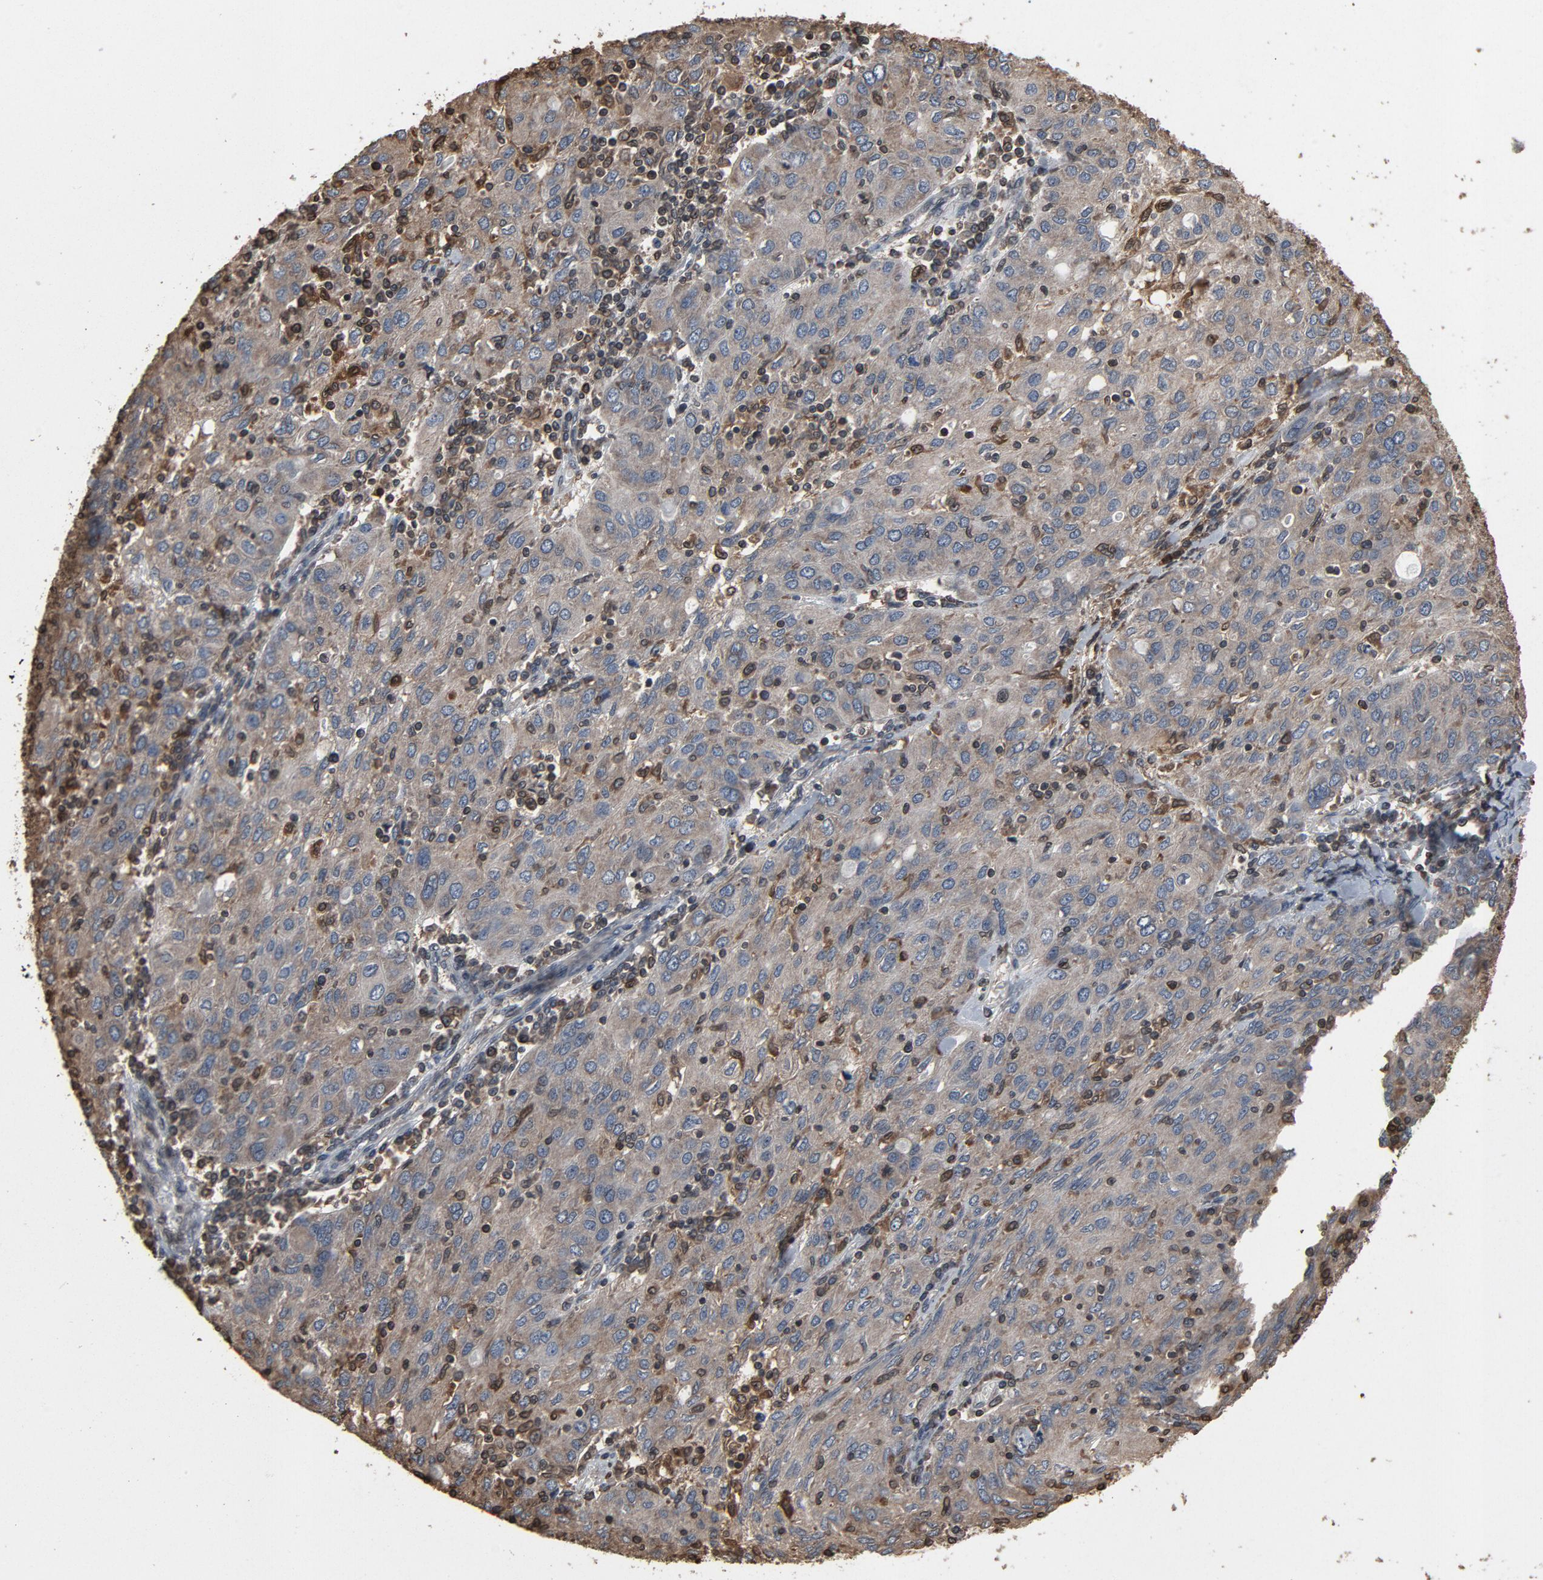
{"staining": {"intensity": "negative", "quantity": "none", "location": "none"}, "tissue": "ovarian cancer", "cell_type": "Tumor cells", "image_type": "cancer", "snomed": [{"axis": "morphology", "description": "Carcinoma, endometroid"}, {"axis": "topography", "description": "Ovary"}], "caption": "High magnification brightfield microscopy of ovarian cancer (endometroid carcinoma) stained with DAB (brown) and counterstained with hematoxylin (blue): tumor cells show no significant staining. (DAB (3,3'-diaminobenzidine) immunohistochemistry (IHC), high magnification).", "gene": "UBE2D1", "patient": {"sex": "female", "age": 50}}